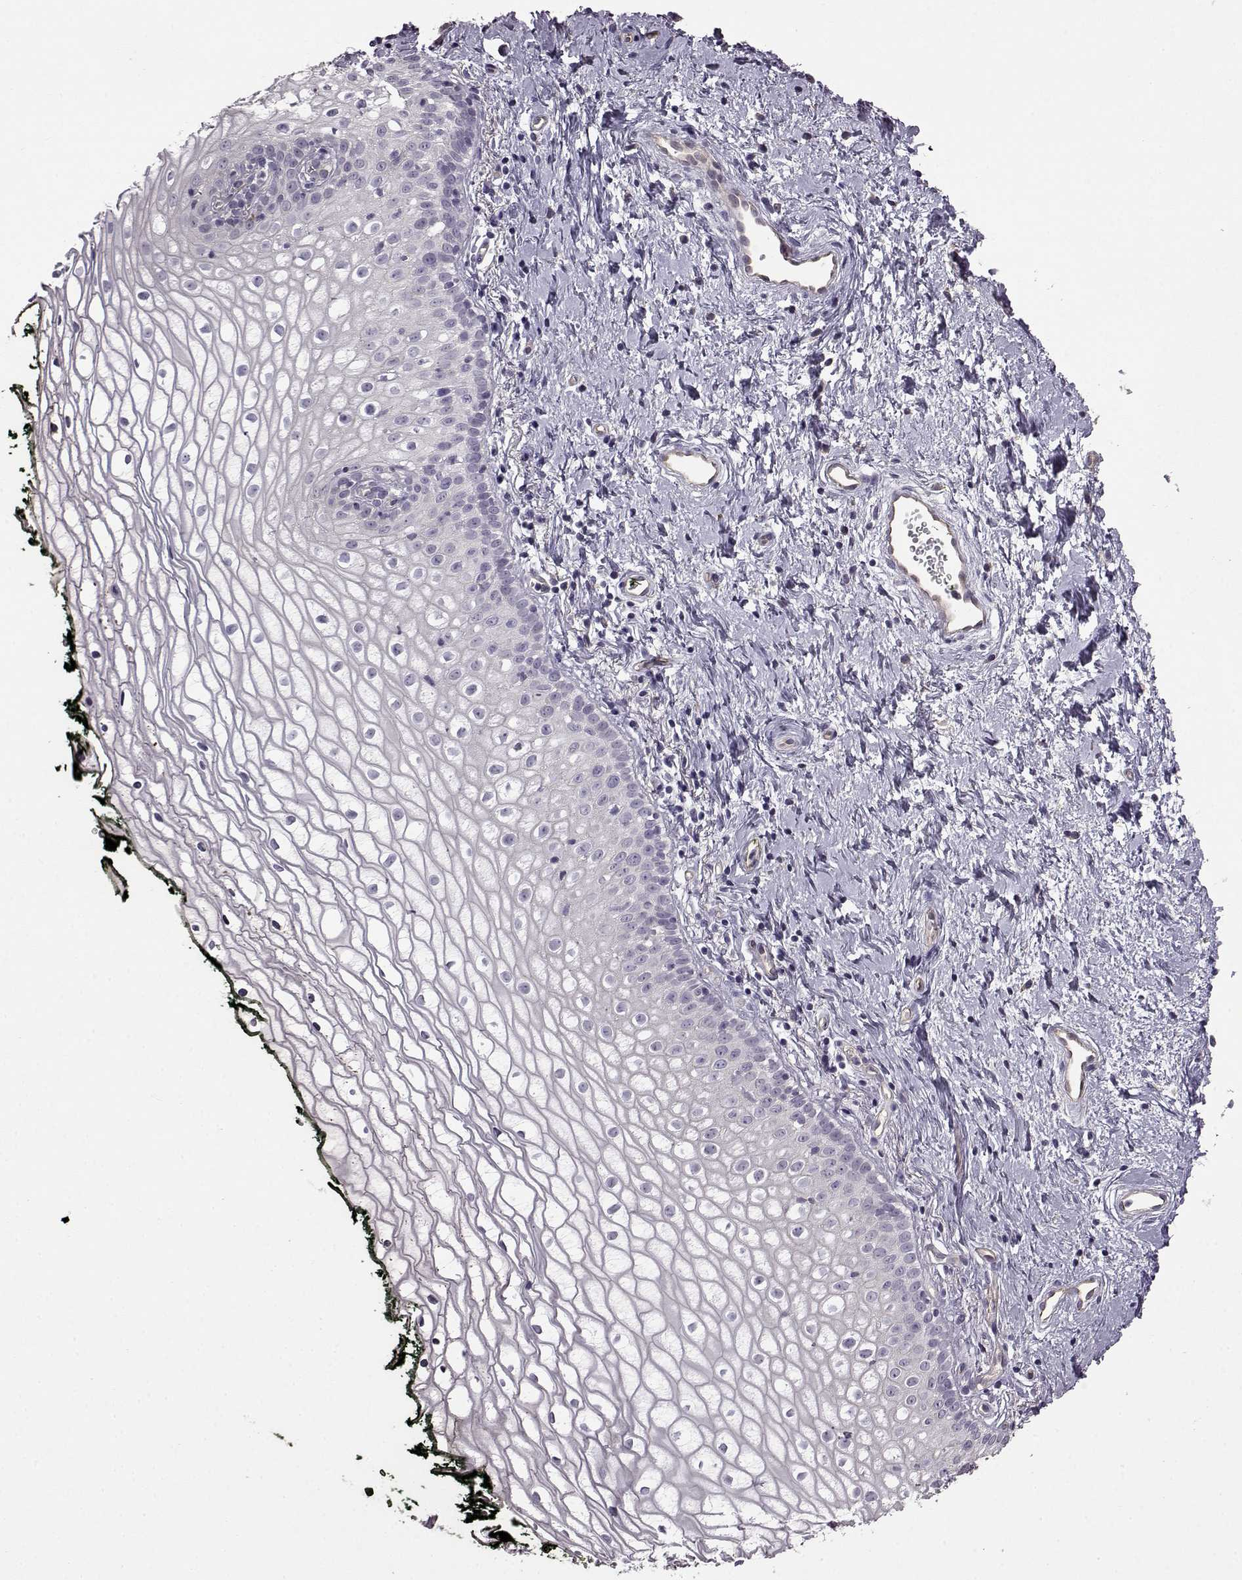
{"staining": {"intensity": "negative", "quantity": "none", "location": "none"}, "tissue": "vagina", "cell_type": "Squamous epithelial cells", "image_type": "normal", "snomed": [{"axis": "morphology", "description": "Normal tissue, NOS"}, {"axis": "topography", "description": "Vagina"}], "caption": "There is no significant positivity in squamous epithelial cells of vagina. (DAB (3,3'-diaminobenzidine) immunohistochemistry (IHC) visualized using brightfield microscopy, high magnification).", "gene": "EDDM3B", "patient": {"sex": "female", "age": 47}}